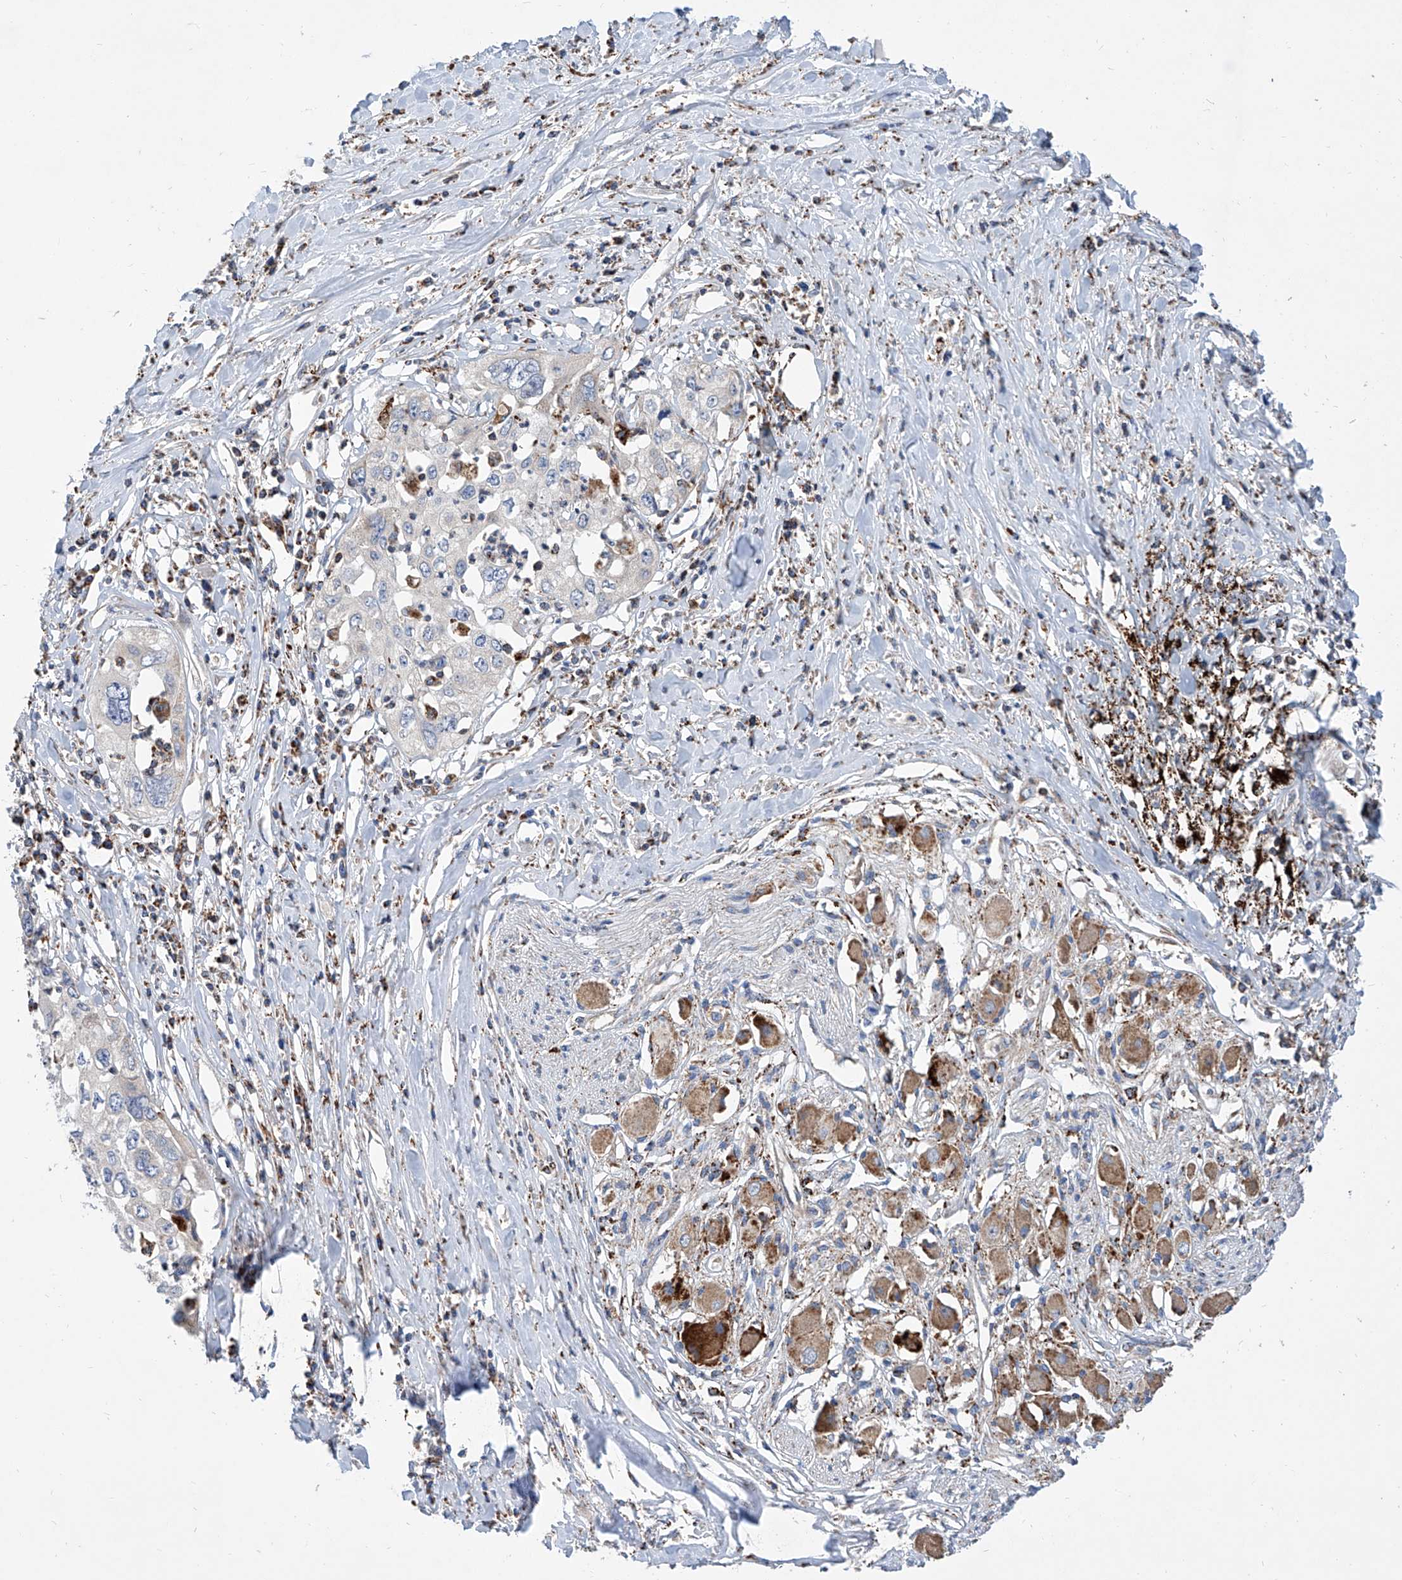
{"staining": {"intensity": "negative", "quantity": "none", "location": "none"}, "tissue": "cervical cancer", "cell_type": "Tumor cells", "image_type": "cancer", "snomed": [{"axis": "morphology", "description": "Squamous cell carcinoma, NOS"}, {"axis": "topography", "description": "Cervix"}], "caption": "Human cervical cancer stained for a protein using immunohistochemistry exhibits no staining in tumor cells.", "gene": "CPNE5", "patient": {"sex": "female", "age": 31}}